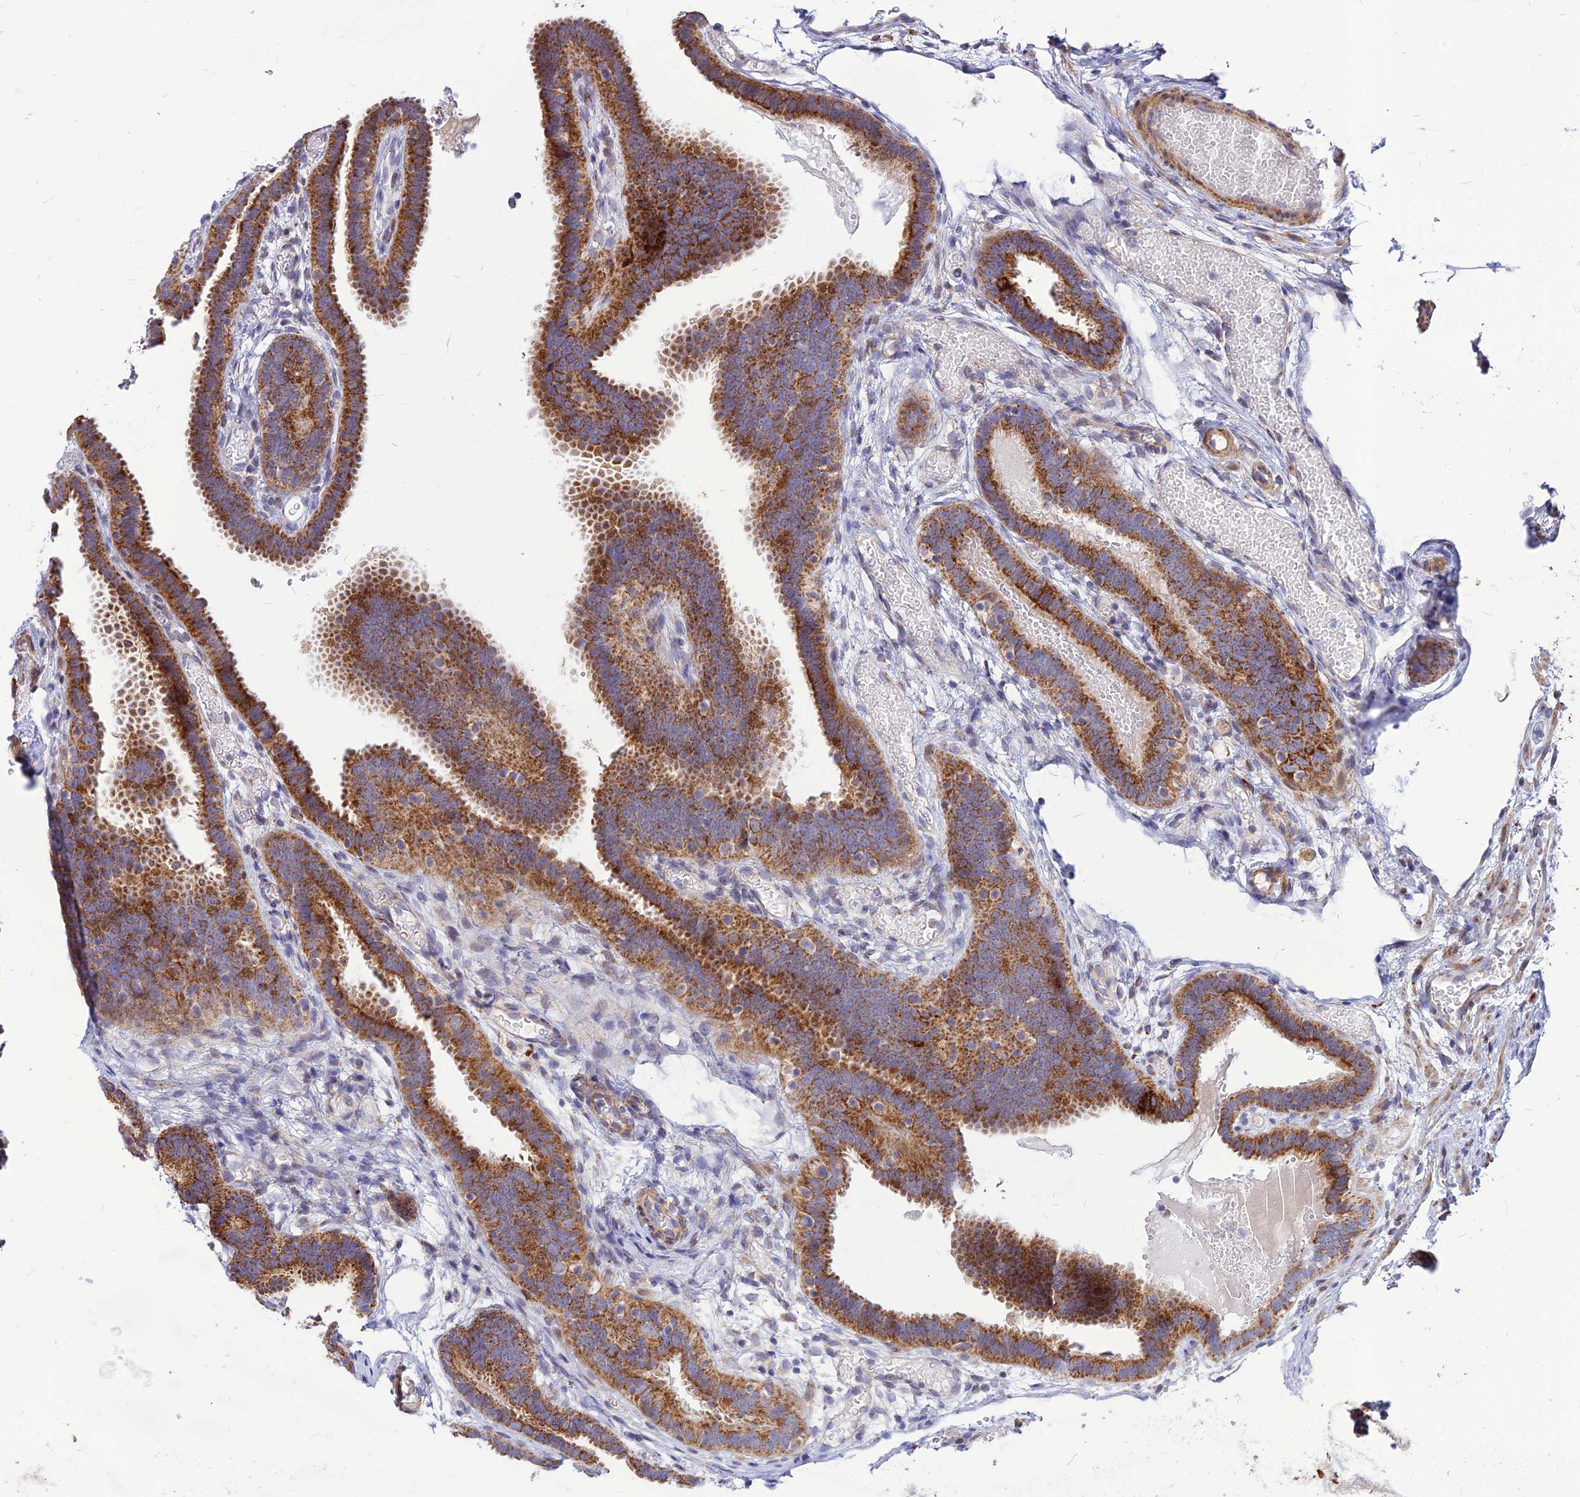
{"staining": {"intensity": "strong", "quantity": ">75%", "location": "cytoplasmic/membranous"}, "tissue": "fallopian tube", "cell_type": "Glandular cells", "image_type": "normal", "snomed": [{"axis": "morphology", "description": "Normal tissue, NOS"}, {"axis": "topography", "description": "Fallopian tube"}], "caption": "Benign fallopian tube reveals strong cytoplasmic/membranous expression in about >75% of glandular cells The protein is shown in brown color, while the nuclei are stained blue..", "gene": "ECI1", "patient": {"sex": "female", "age": 37}}